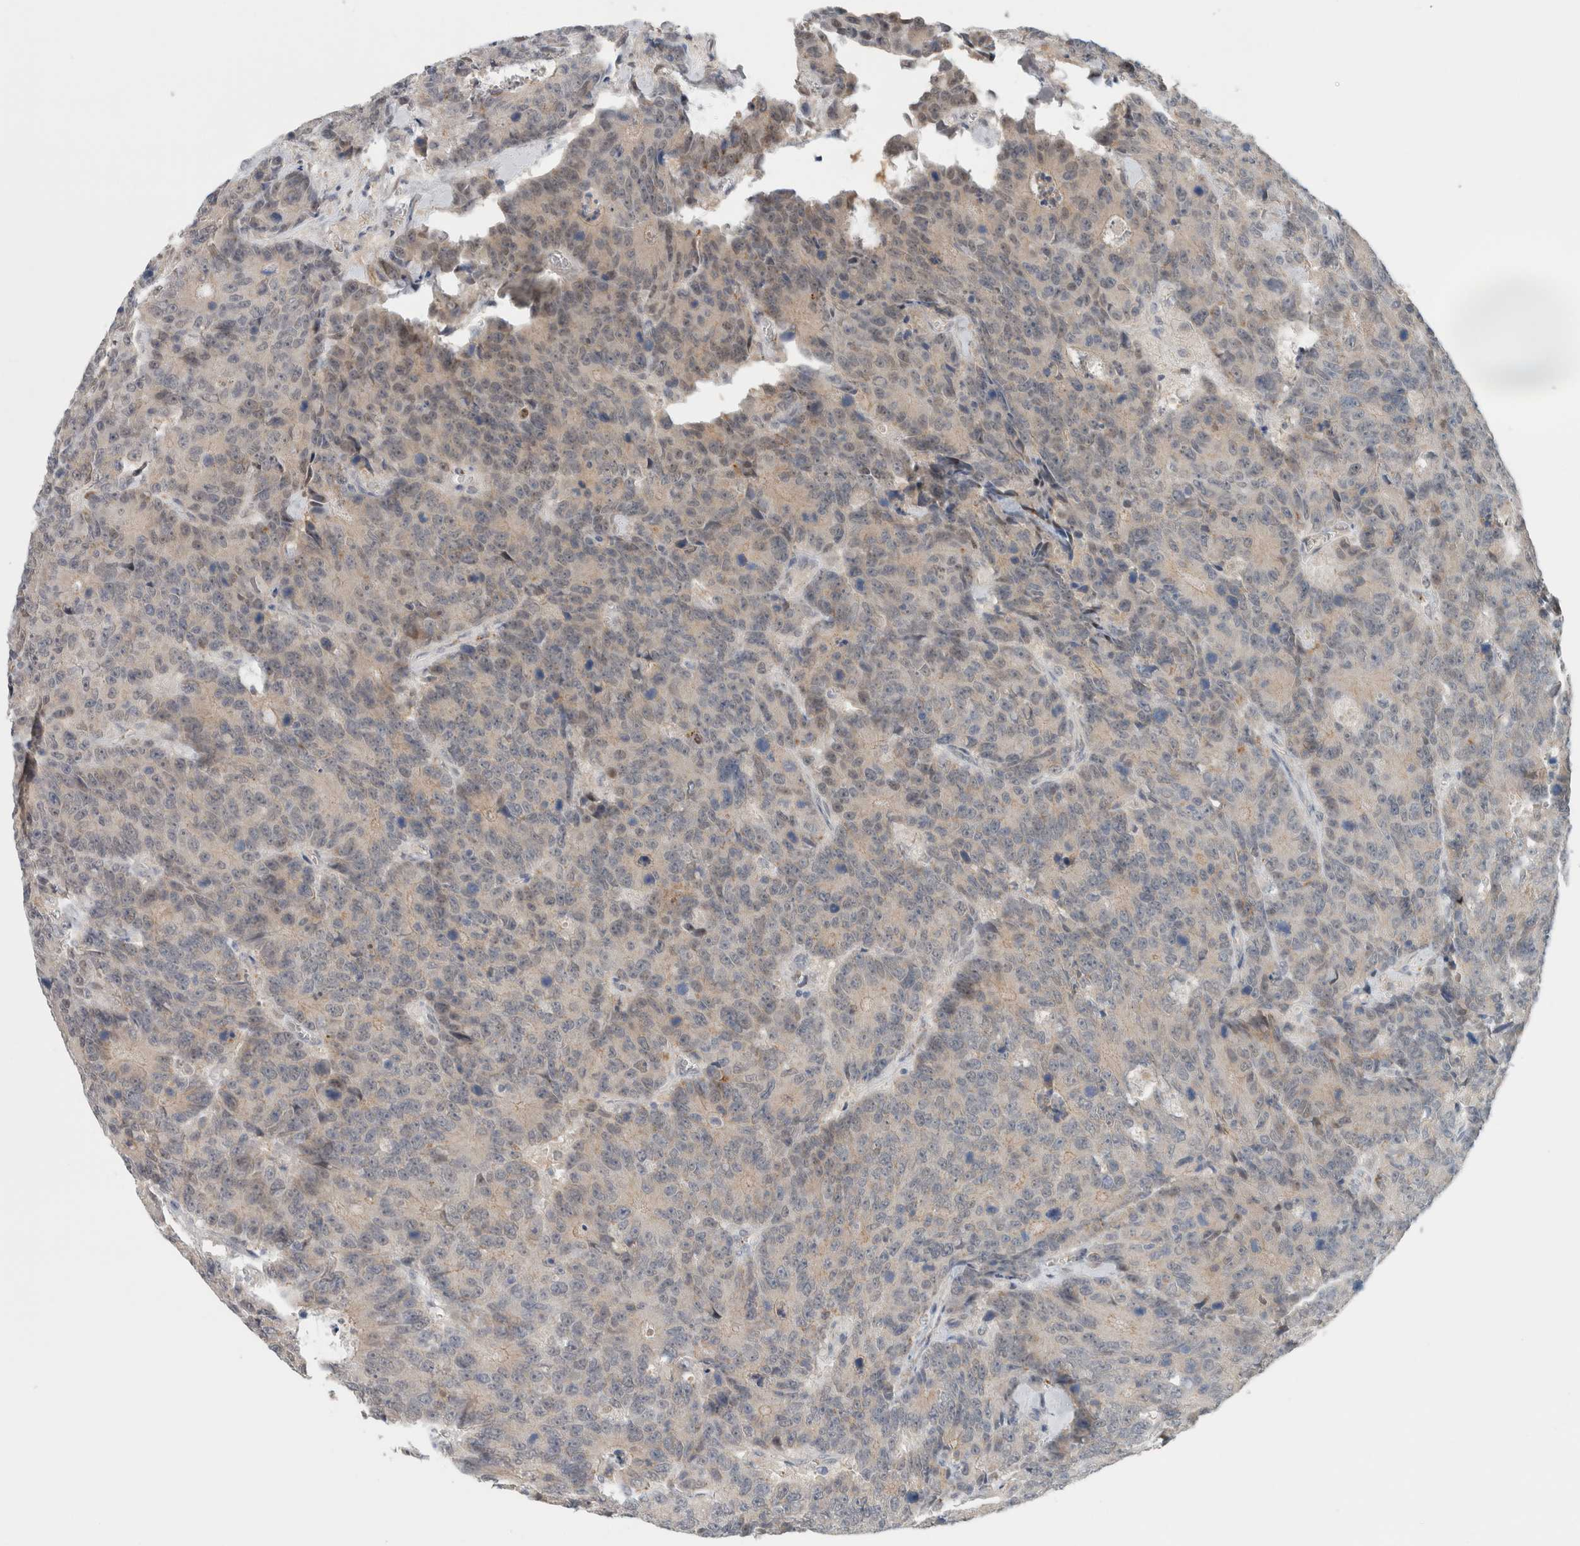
{"staining": {"intensity": "negative", "quantity": "none", "location": "none"}, "tissue": "colorectal cancer", "cell_type": "Tumor cells", "image_type": "cancer", "snomed": [{"axis": "morphology", "description": "Adenocarcinoma, NOS"}, {"axis": "topography", "description": "Colon"}], "caption": "Tumor cells show no significant expression in colorectal cancer (adenocarcinoma).", "gene": "CRAT", "patient": {"sex": "female", "age": 86}}